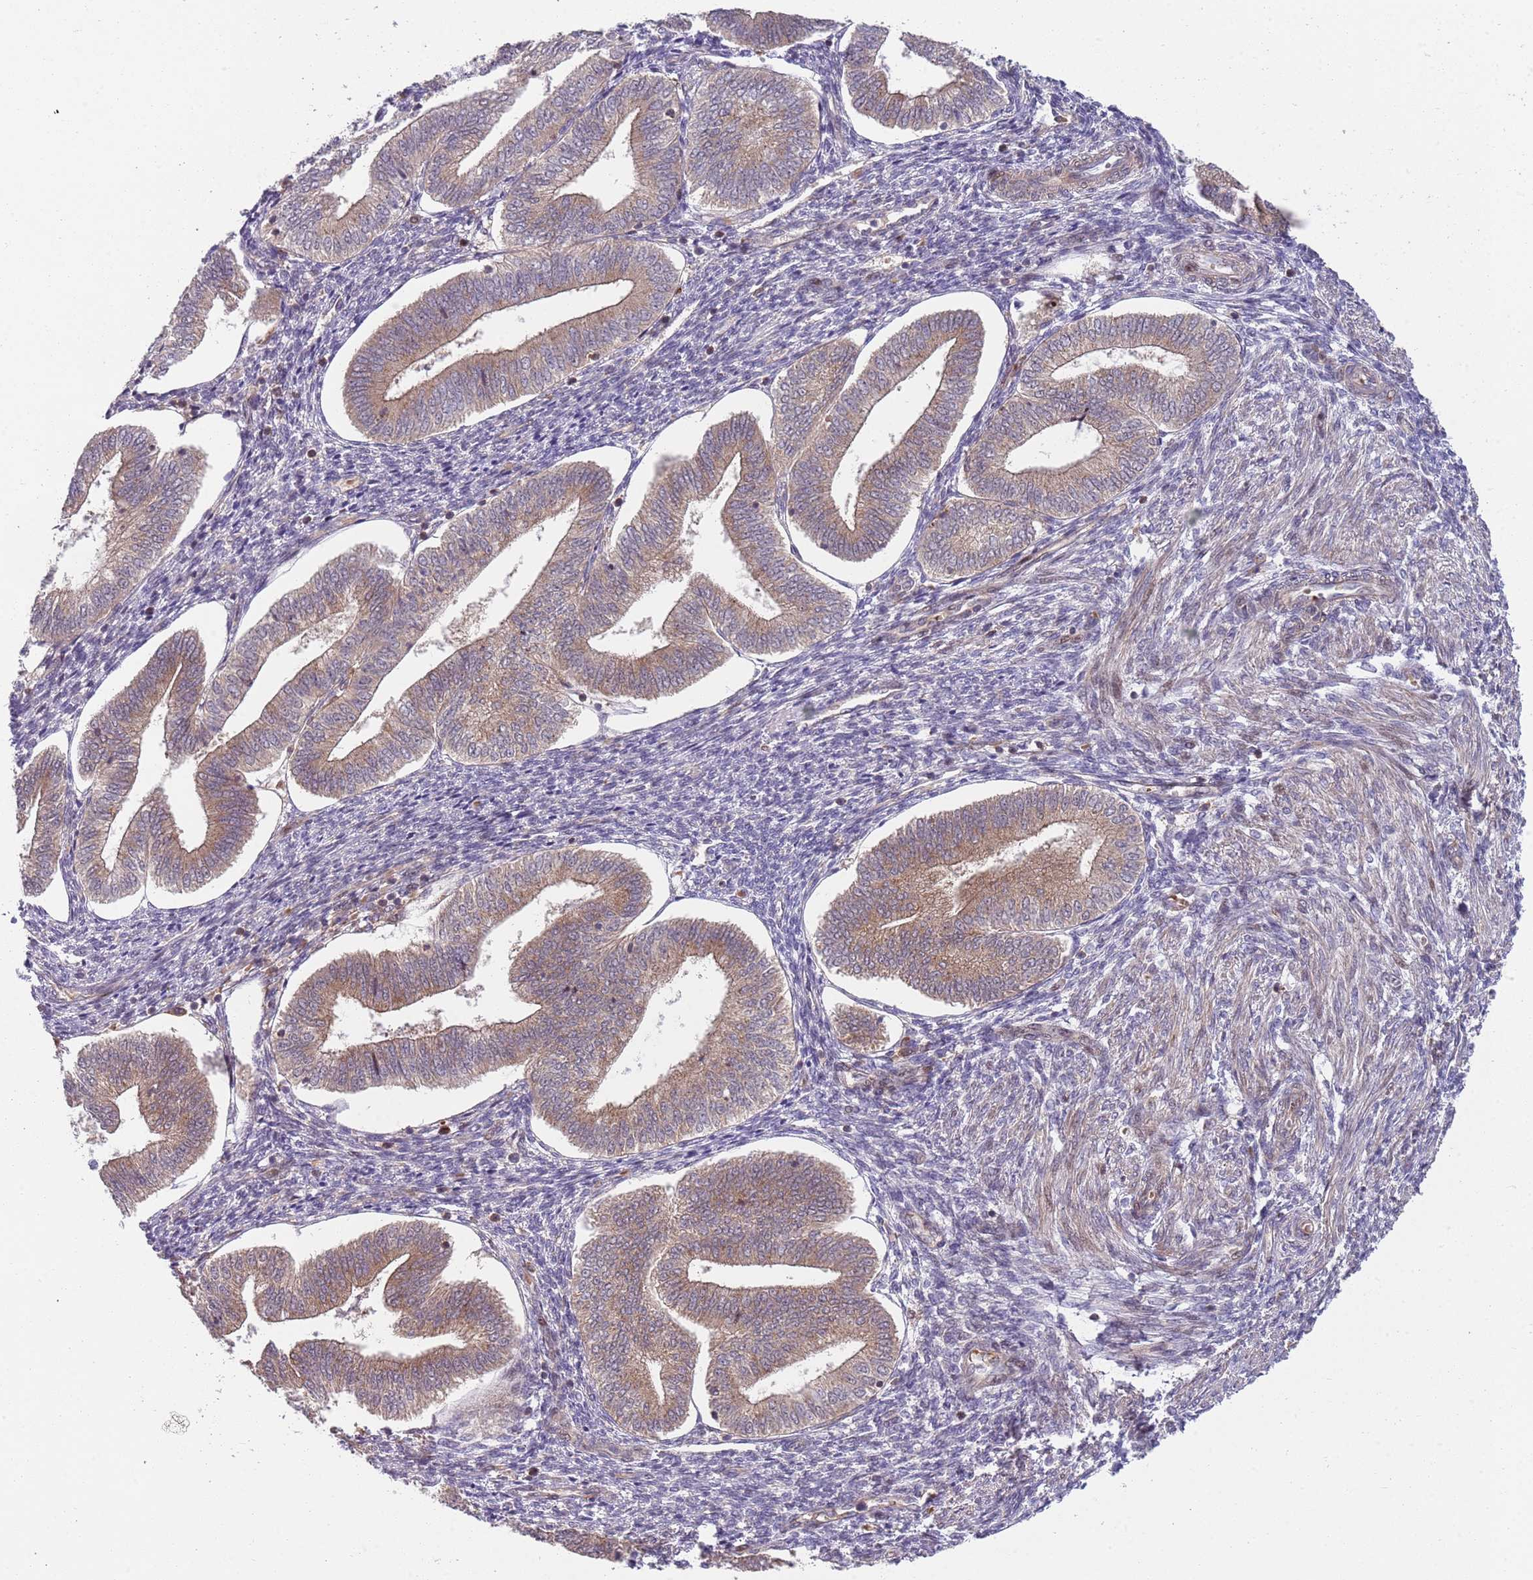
{"staining": {"intensity": "weak", "quantity": "<25%", "location": "cytoplasmic/membranous"}, "tissue": "endometrium", "cell_type": "Cells in endometrial stroma", "image_type": "normal", "snomed": [{"axis": "morphology", "description": "Normal tissue, NOS"}, {"axis": "topography", "description": "Endometrium"}], "caption": "Immunohistochemistry image of benign endometrium: endometrium stained with DAB (3,3'-diaminobenzidine) exhibits no significant protein expression in cells in endometrial stroma. (Stains: DAB (3,3'-diaminobenzidine) immunohistochemistry with hematoxylin counter stain, Microscopy: brightfield microscopy at high magnification).", "gene": "GGA1", "patient": {"sex": "female", "age": 34}}